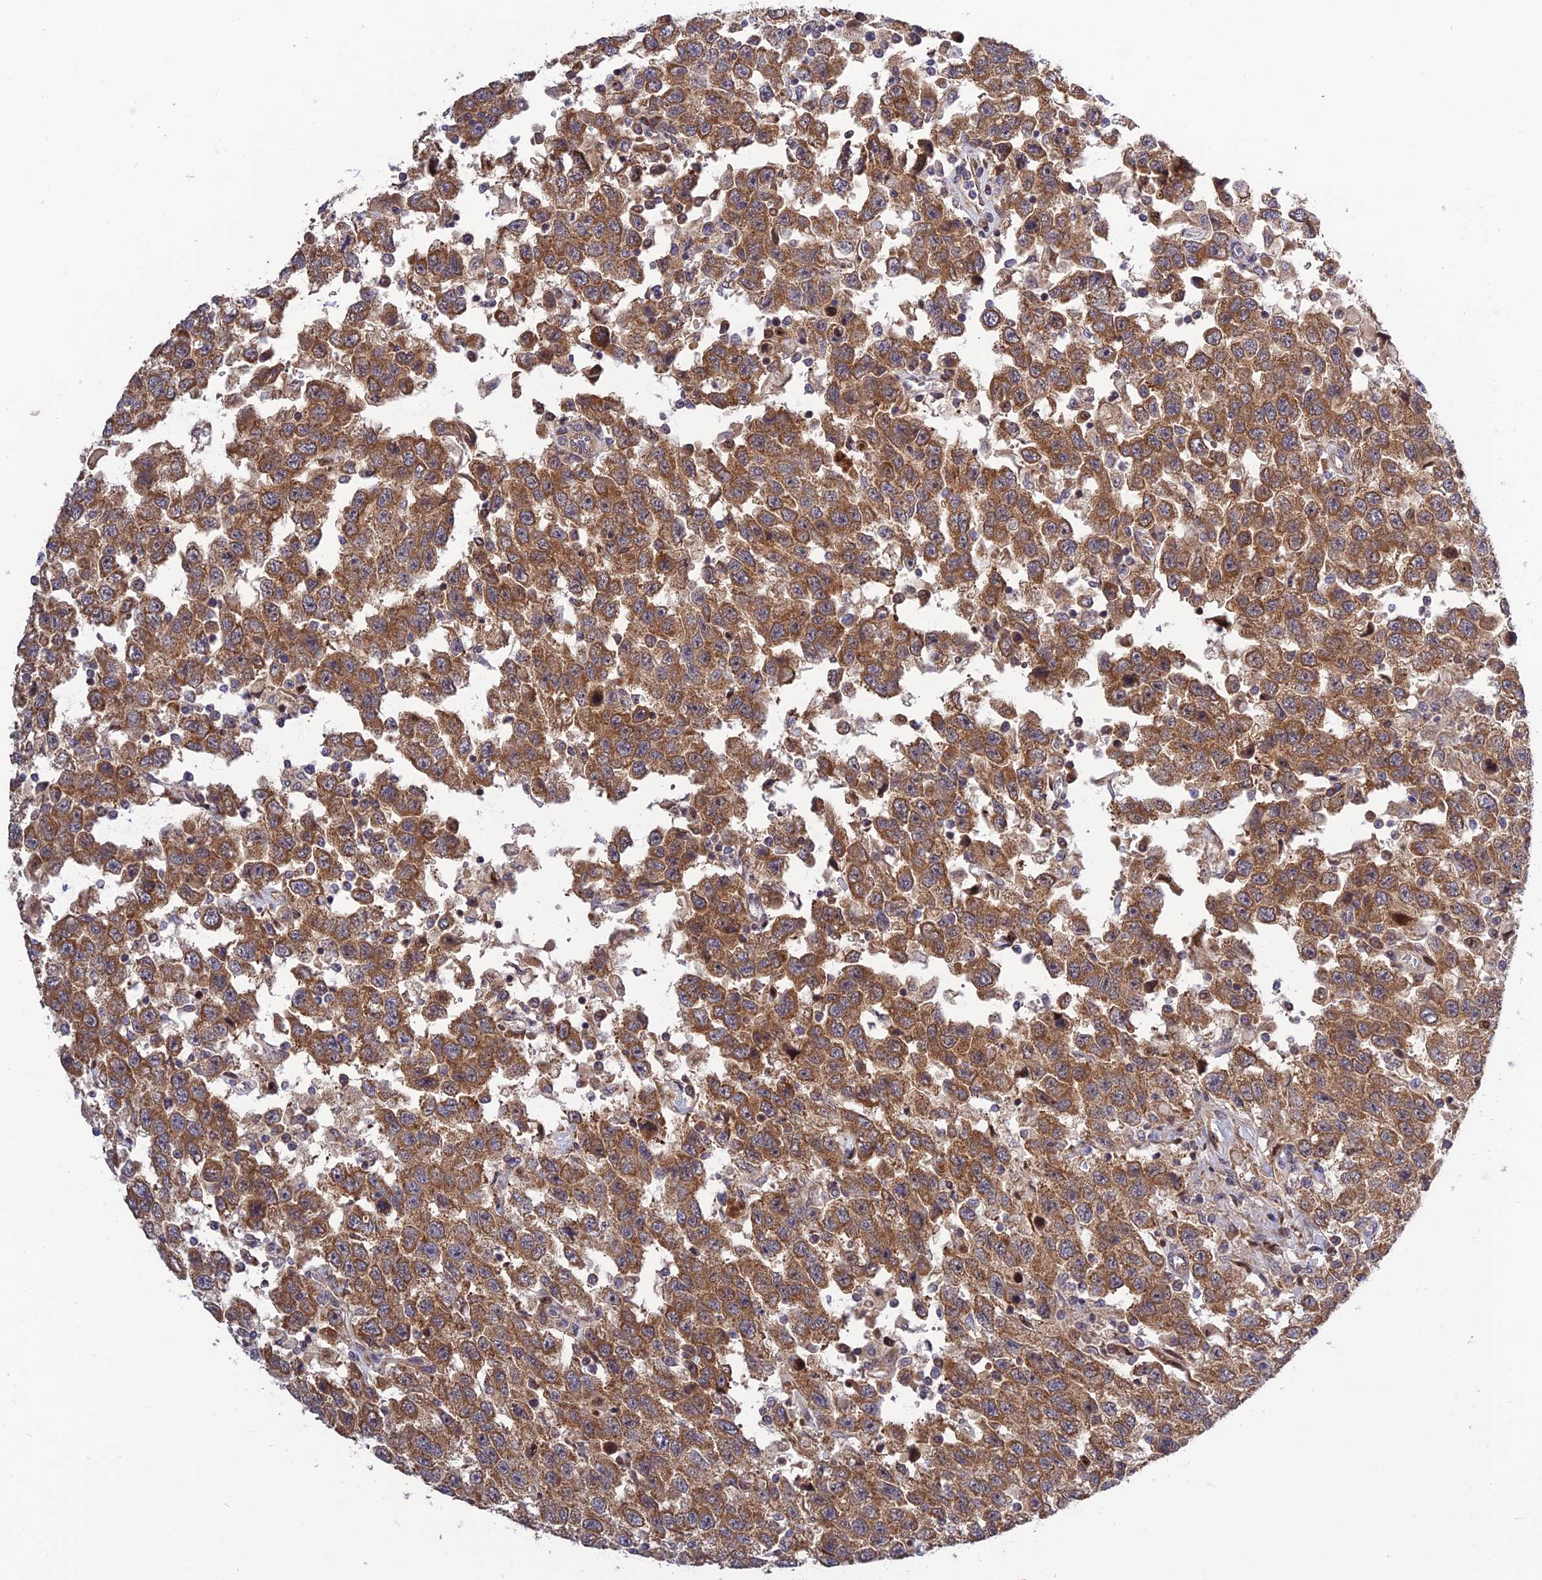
{"staining": {"intensity": "moderate", "quantity": ">75%", "location": "cytoplasmic/membranous"}, "tissue": "testis cancer", "cell_type": "Tumor cells", "image_type": "cancer", "snomed": [{"axis": "morphology", "description": "Seminoma, NOS"}, {"axis": "topography", "description": "Testis"}], "caption": "Moderate cytoplasmic/membranous protein positivity is appreciated in approximately >75% of tumor cells in testis seminoma.", "gene": "PLEKHG2", "patient": {"sex": "male", "age": 41}}